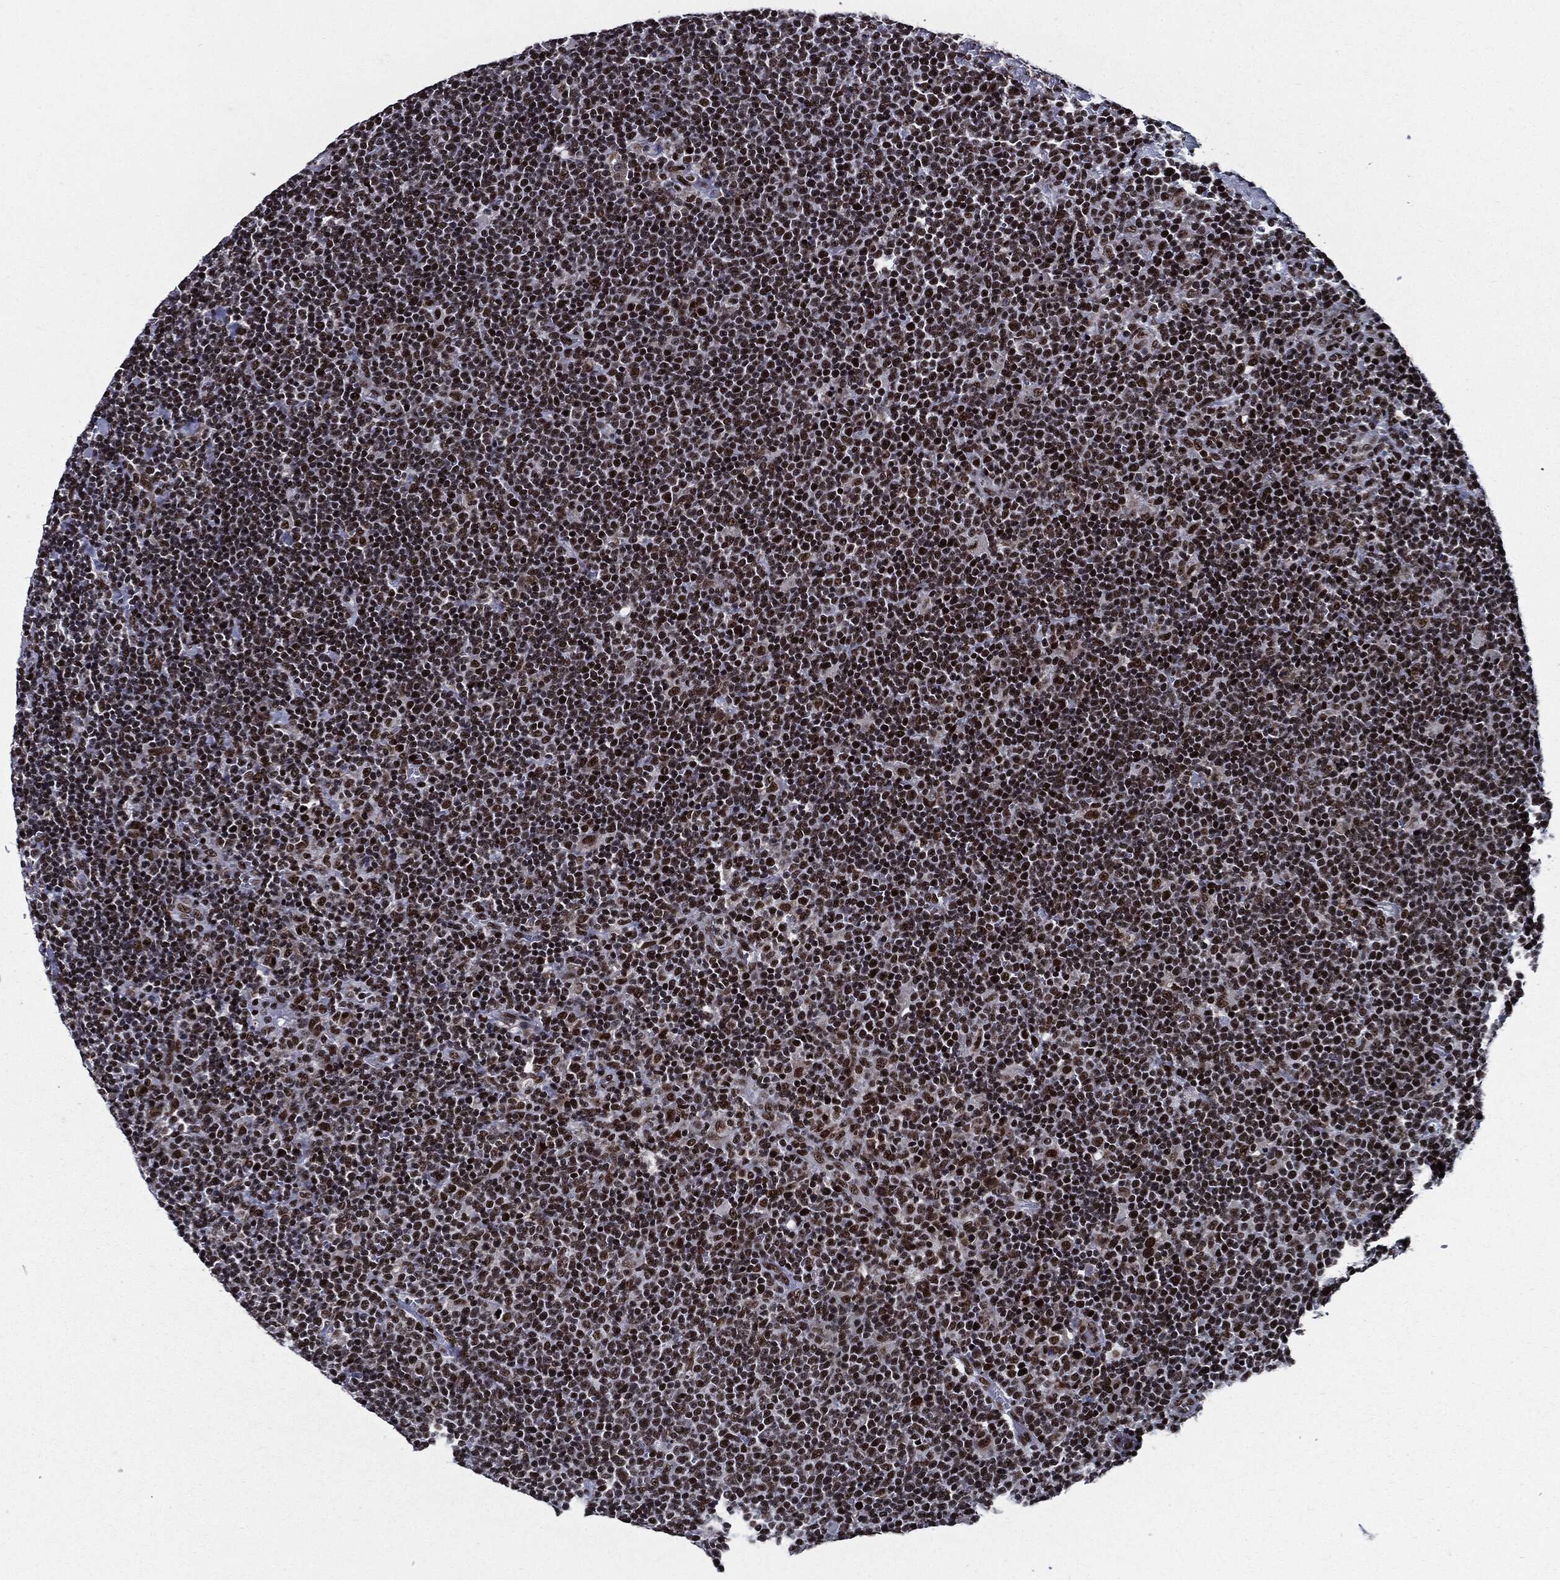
{"staining": {"intensity": "strong", "quantity": ">75%", "location": "nuclear"}, "tissue": "lymphoma", "cell_type": "Tumor cells", "image_type": "cancer", "snomed": [{"axis": "morphology", "description": "Malignant lymphoma, non-Hodgkin's type, High grade"}, {"axis": "topography", "description": "Lymph node"}], "caption": "Human high-grade malignant lymphoma, non-Hodgkin's type stained with a protein marker demonstrates strong staining in tumor cells.", "gene": "ZFP91", "patient": {"sex": "male", "age": 61}}